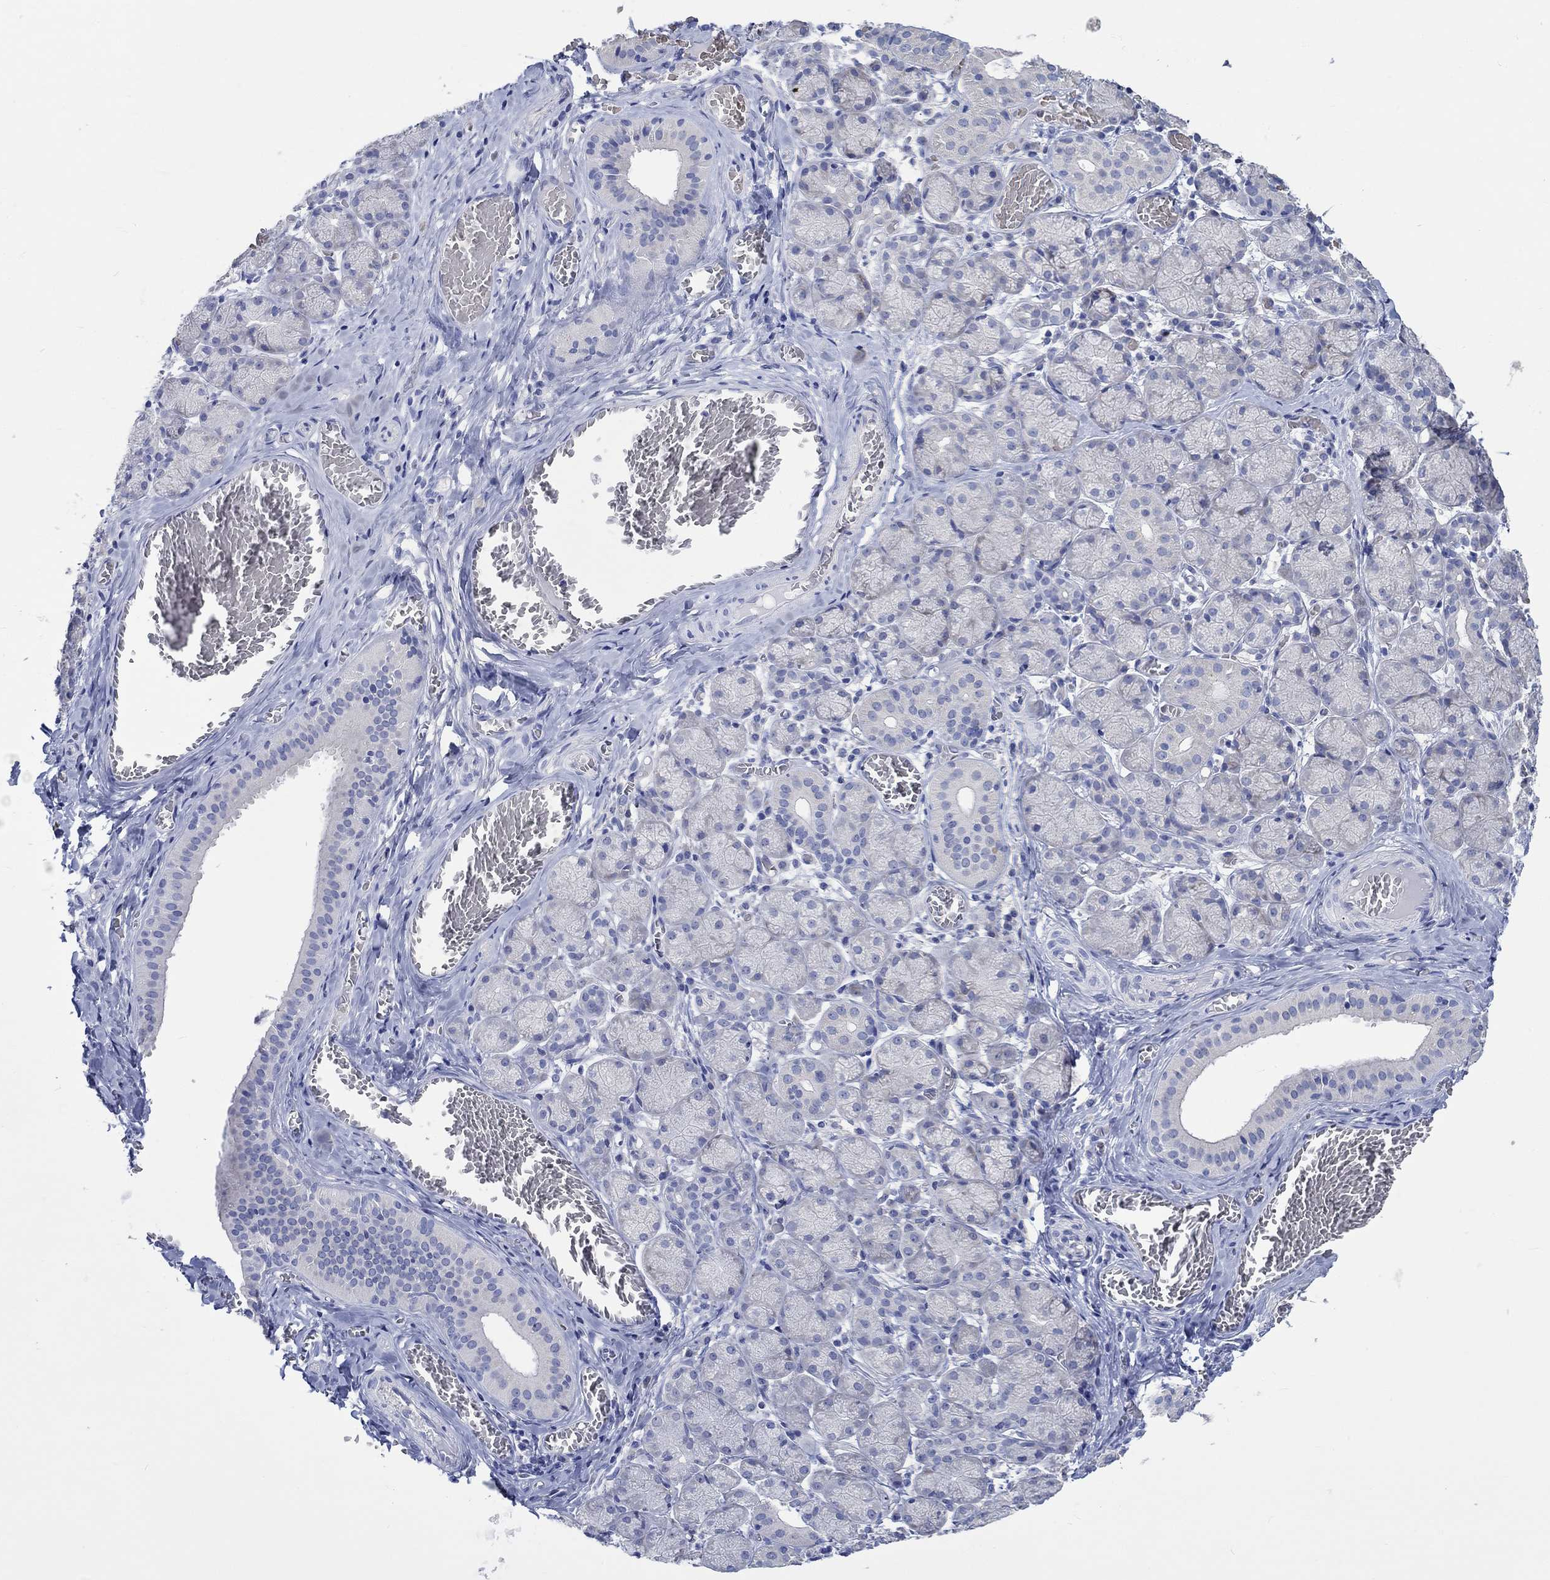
{"staining": {"intensity": "negative", "quantity": "none", "location": "none"}, "tissue": "salivary gland", "cell_type": "Glandular cells", "image_type": "normal", "snomed": [{"axis": "morphology", "description": "Normal tissue, NOS"}, {"axis": "topography", "description": "Salivary gland"}, {"axis": "topography", "description": "Peripheral nerve tissue"}], "caption": "A high-resolution micrograph shows IHC staining of benign salivary gland, which demonstrates no significant positivity in glandular cells.", "gene": "KCNA1", "patient": {"sex": "female", "age": 24}}